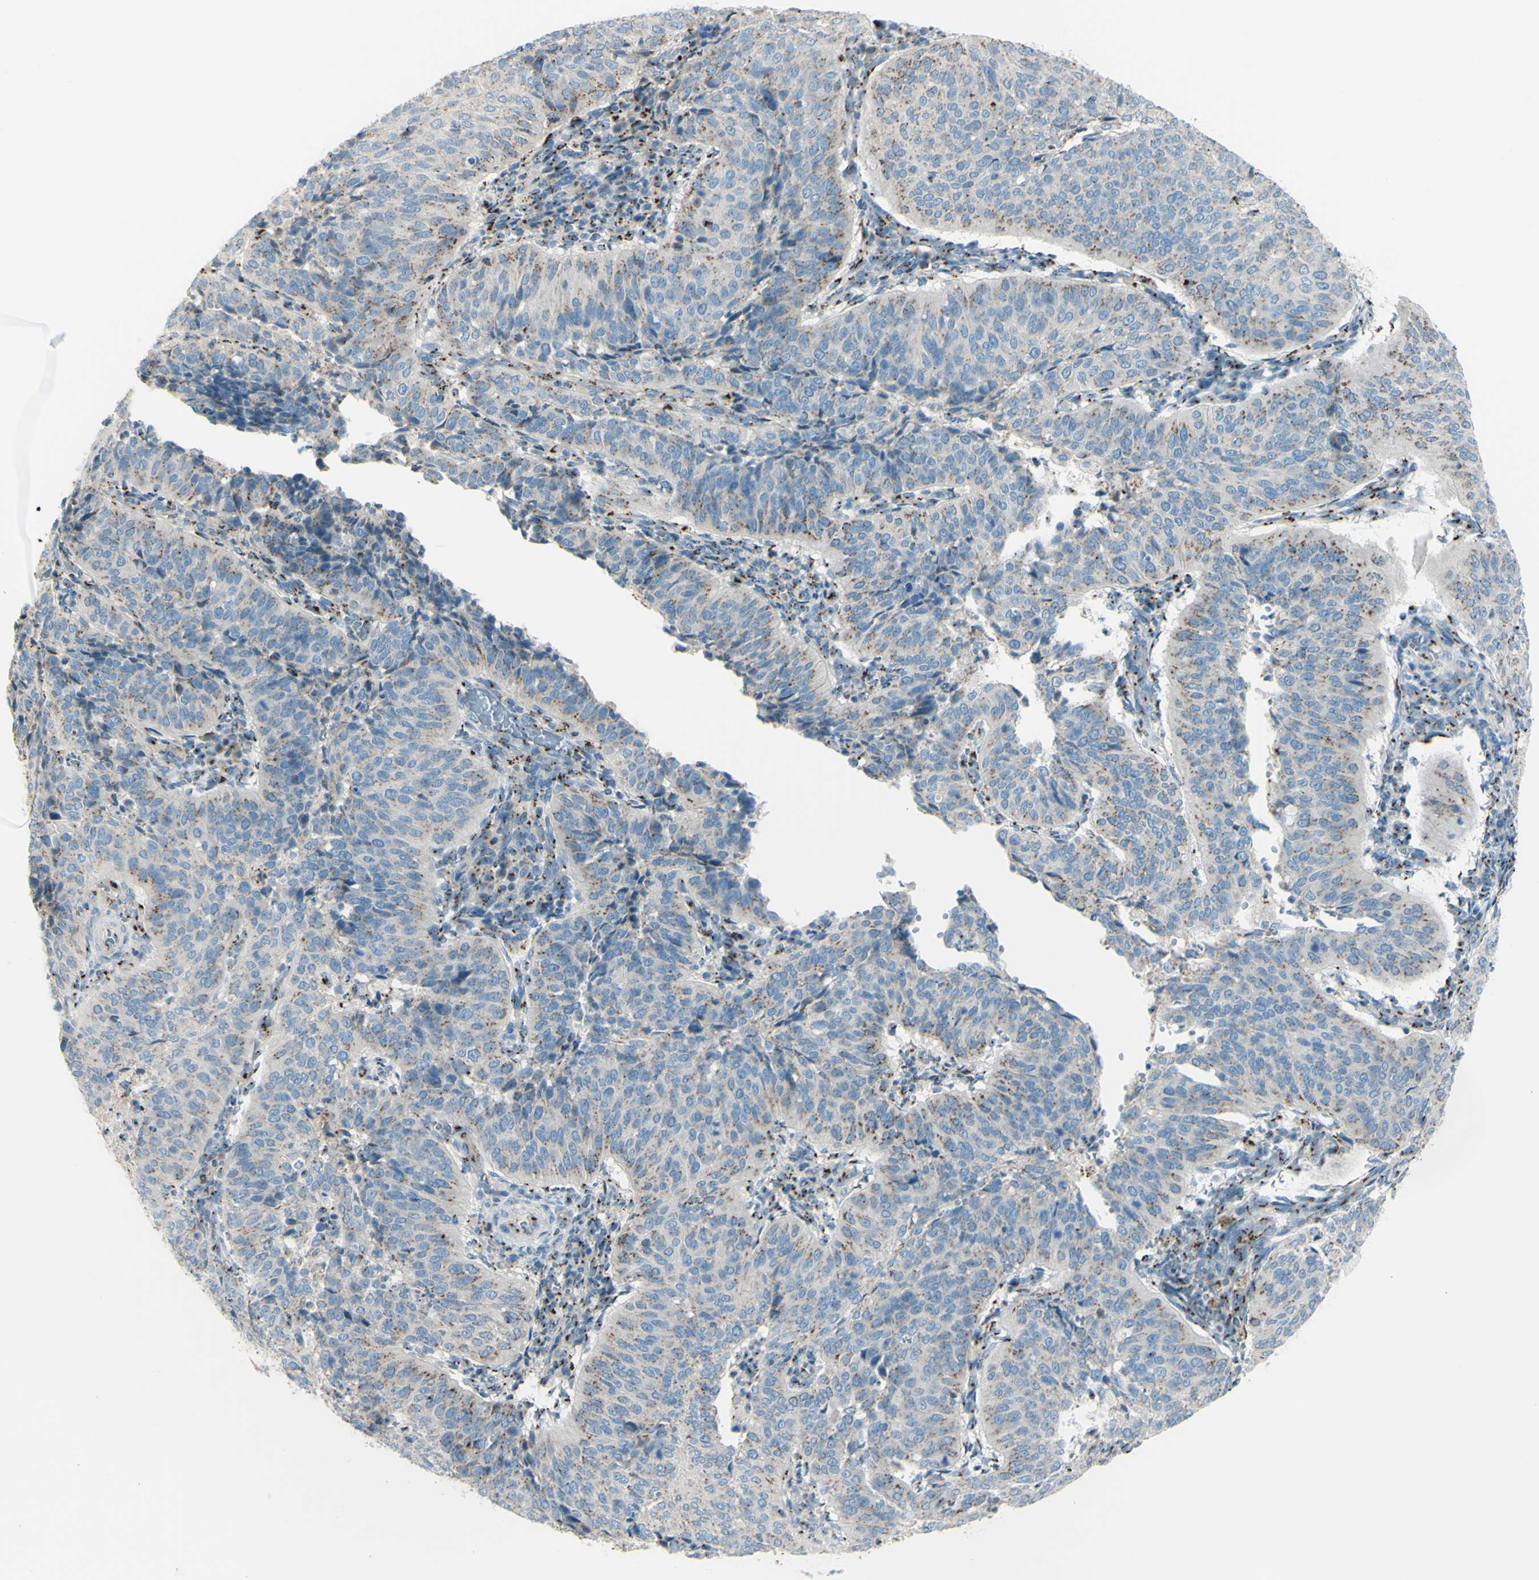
{"staining": {"intensity": "moderate", "quantity": "25%-75%", "location": "cytoplasmic/membranous"}, "tissue": "cervical cancer", "cell_type": "Tumor cells", "image_type": "cancer", "snomed": [{"axis": "morphology", "description": "Normal tissue, NOS"}, {"axis": "morphology", "description": "Squamous cell carcinoma, NOS"}, {"axis": "topography", "description": "Cervix"}], "caption": "A photomicrograph of human cervical cancer (squamous cell carcinoma) stained for a protein exhibits moderate cytoplasmic/membranous brown staining in tumor cells.", "gene": "B4GALT1", "patient": {"sex": "female", "age": 39}}